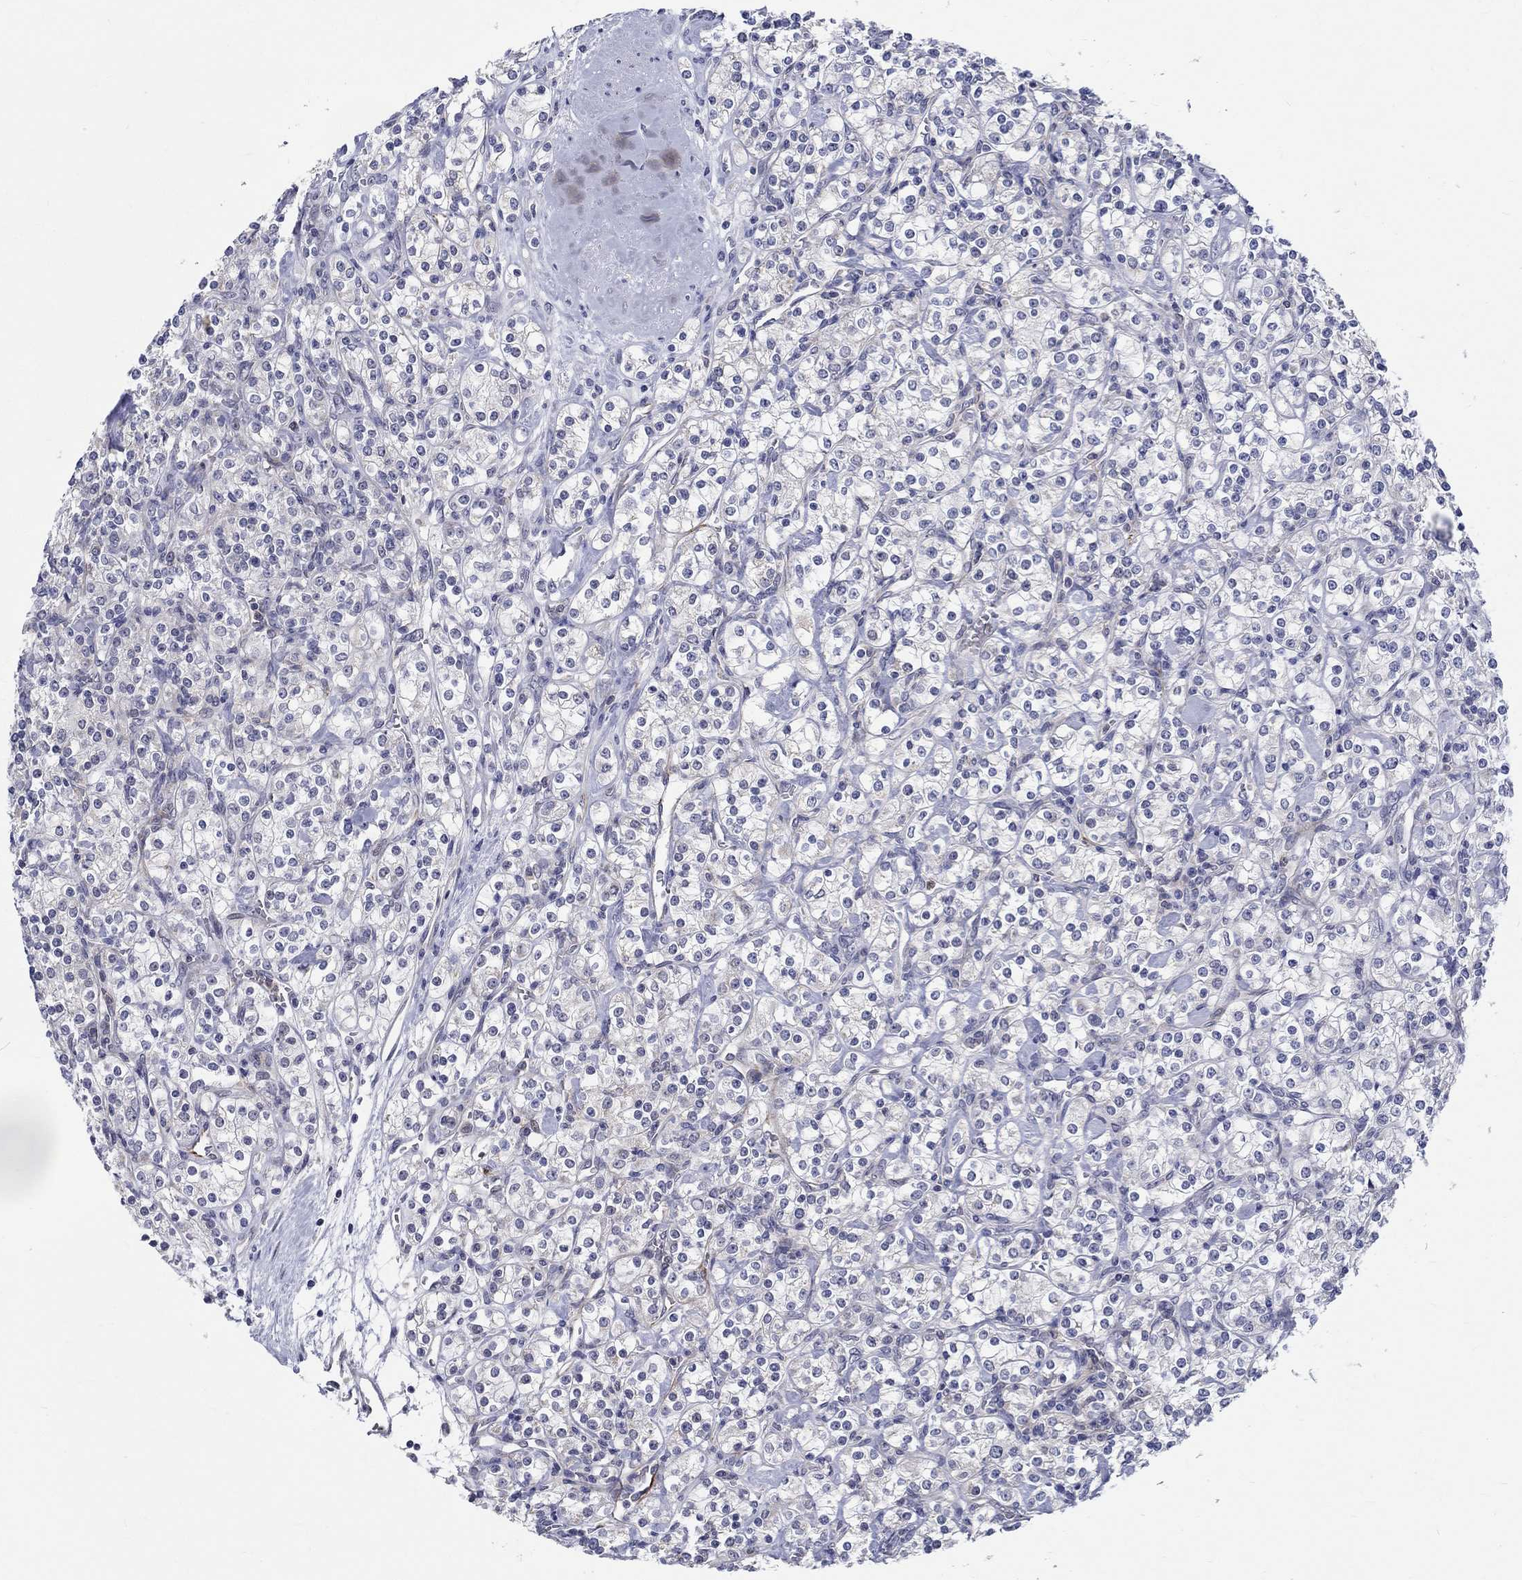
{"staining": {"intensity": "negative", "quantity": "none", "location": "none"}, "tissue": "renal cancer", "cell_type": "Tumor cells", "image_type": "cancer", "snomed": [{"axis": "morphology", "description": "Adenocarcinoma, NOS"}, {"axis": "topography", "description": "Kidney"}], "caption": "Immunohistochemistry of renal adenocarcinoma shows no staining in tumor cells. Nuclei are stained in blue.", "gene": "ST6GALNAC1", "patient": {"sex": "male", "age": 77}}